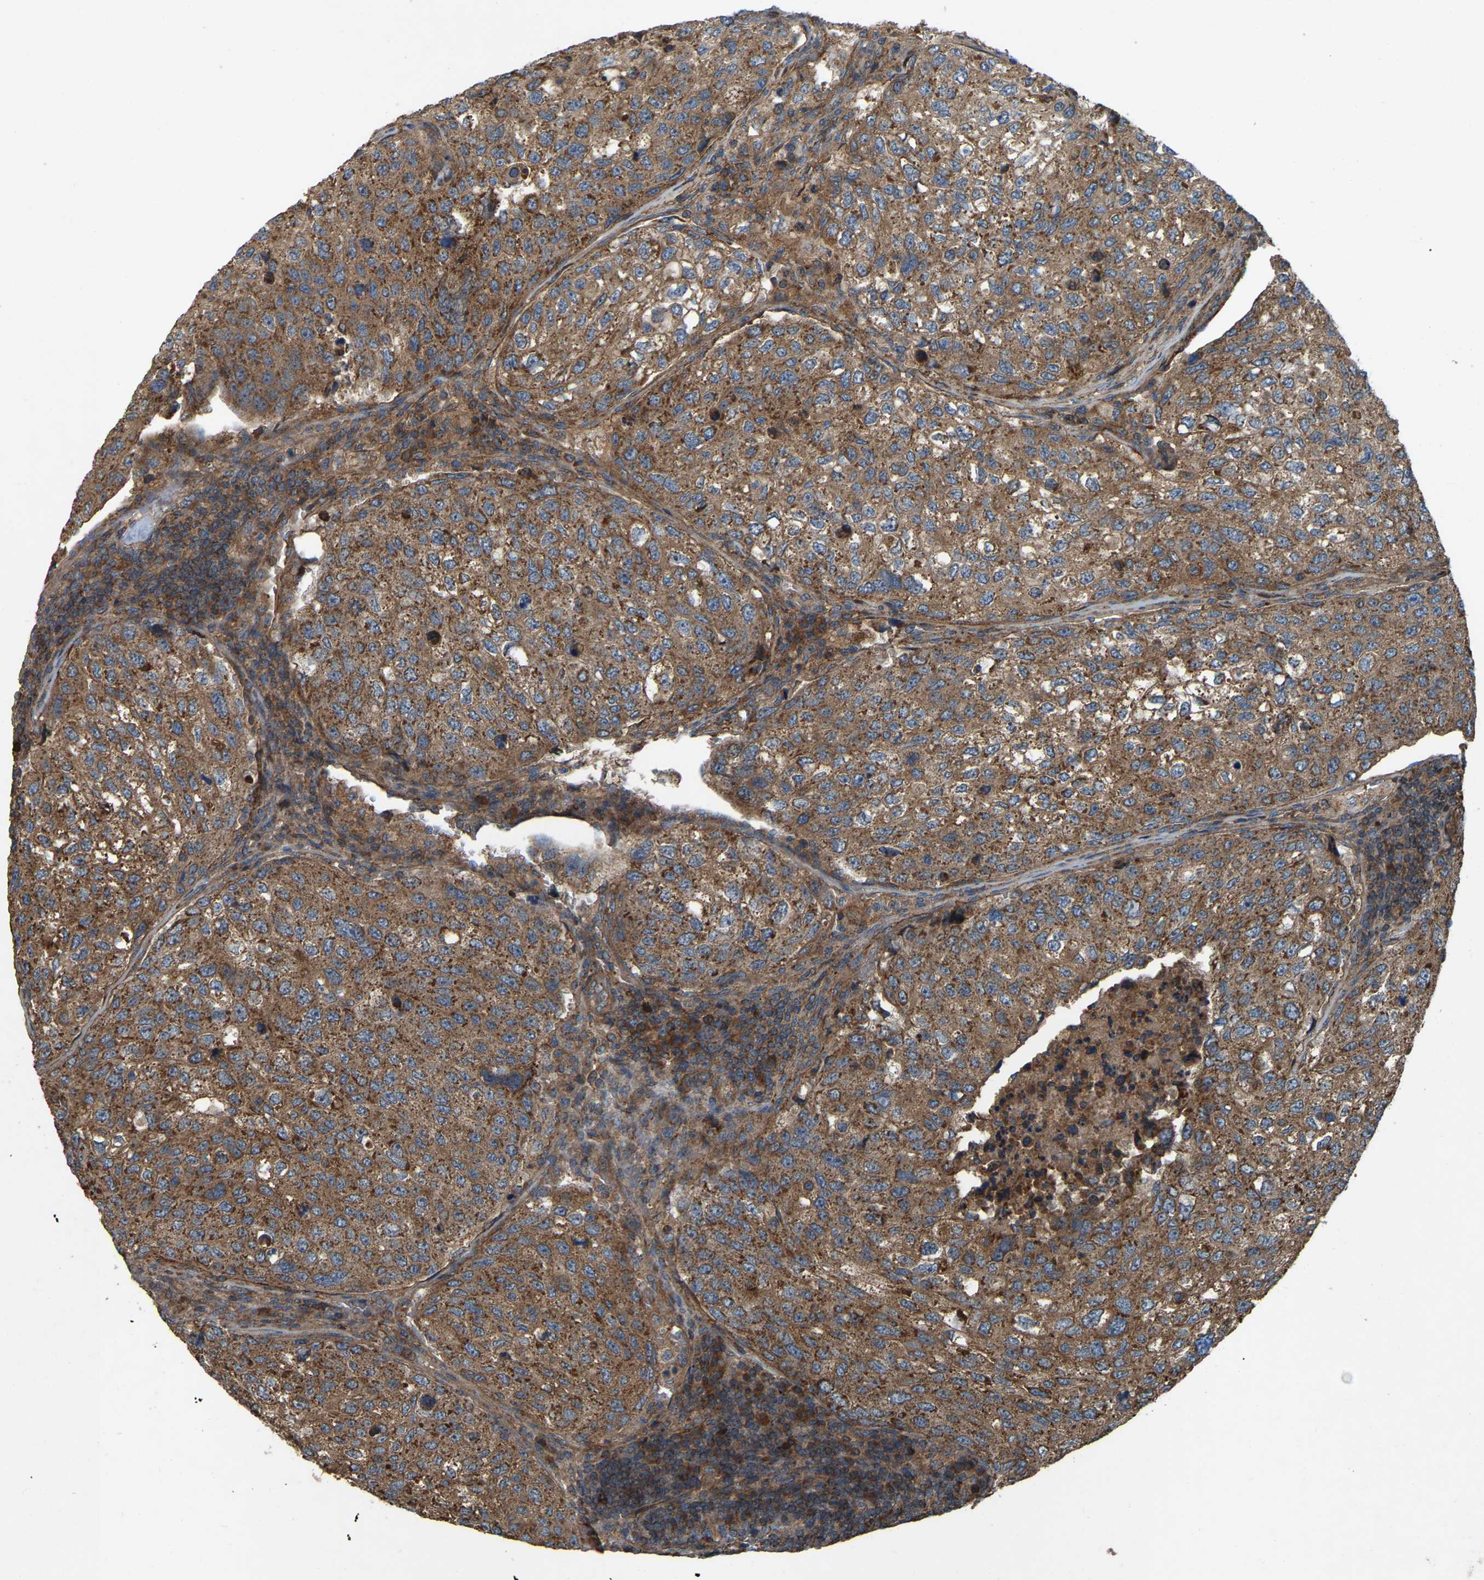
{"staining": {"intensity": "moderate", "quantity": ">75%", "location": "cytoplasmic/membranous"}, "tissue": "urothelial cancer", "cell_type": "Tumor cells", "image_type": "cancer", "snomed": [{"axis": "morphology", "description": "Urothelial carcinoma, High grade"}, {"axis": "topography", "description": "Lymph node"}, {"axis": "topography", "description": "Urinary bladder"}], "caption": "Urothelial carcinoma (high-grade) stained with a protein marker shows moderate staining in tumor cells.", "gene": "SAMD9L", "patient": {"sex": "male", "age": 51}}